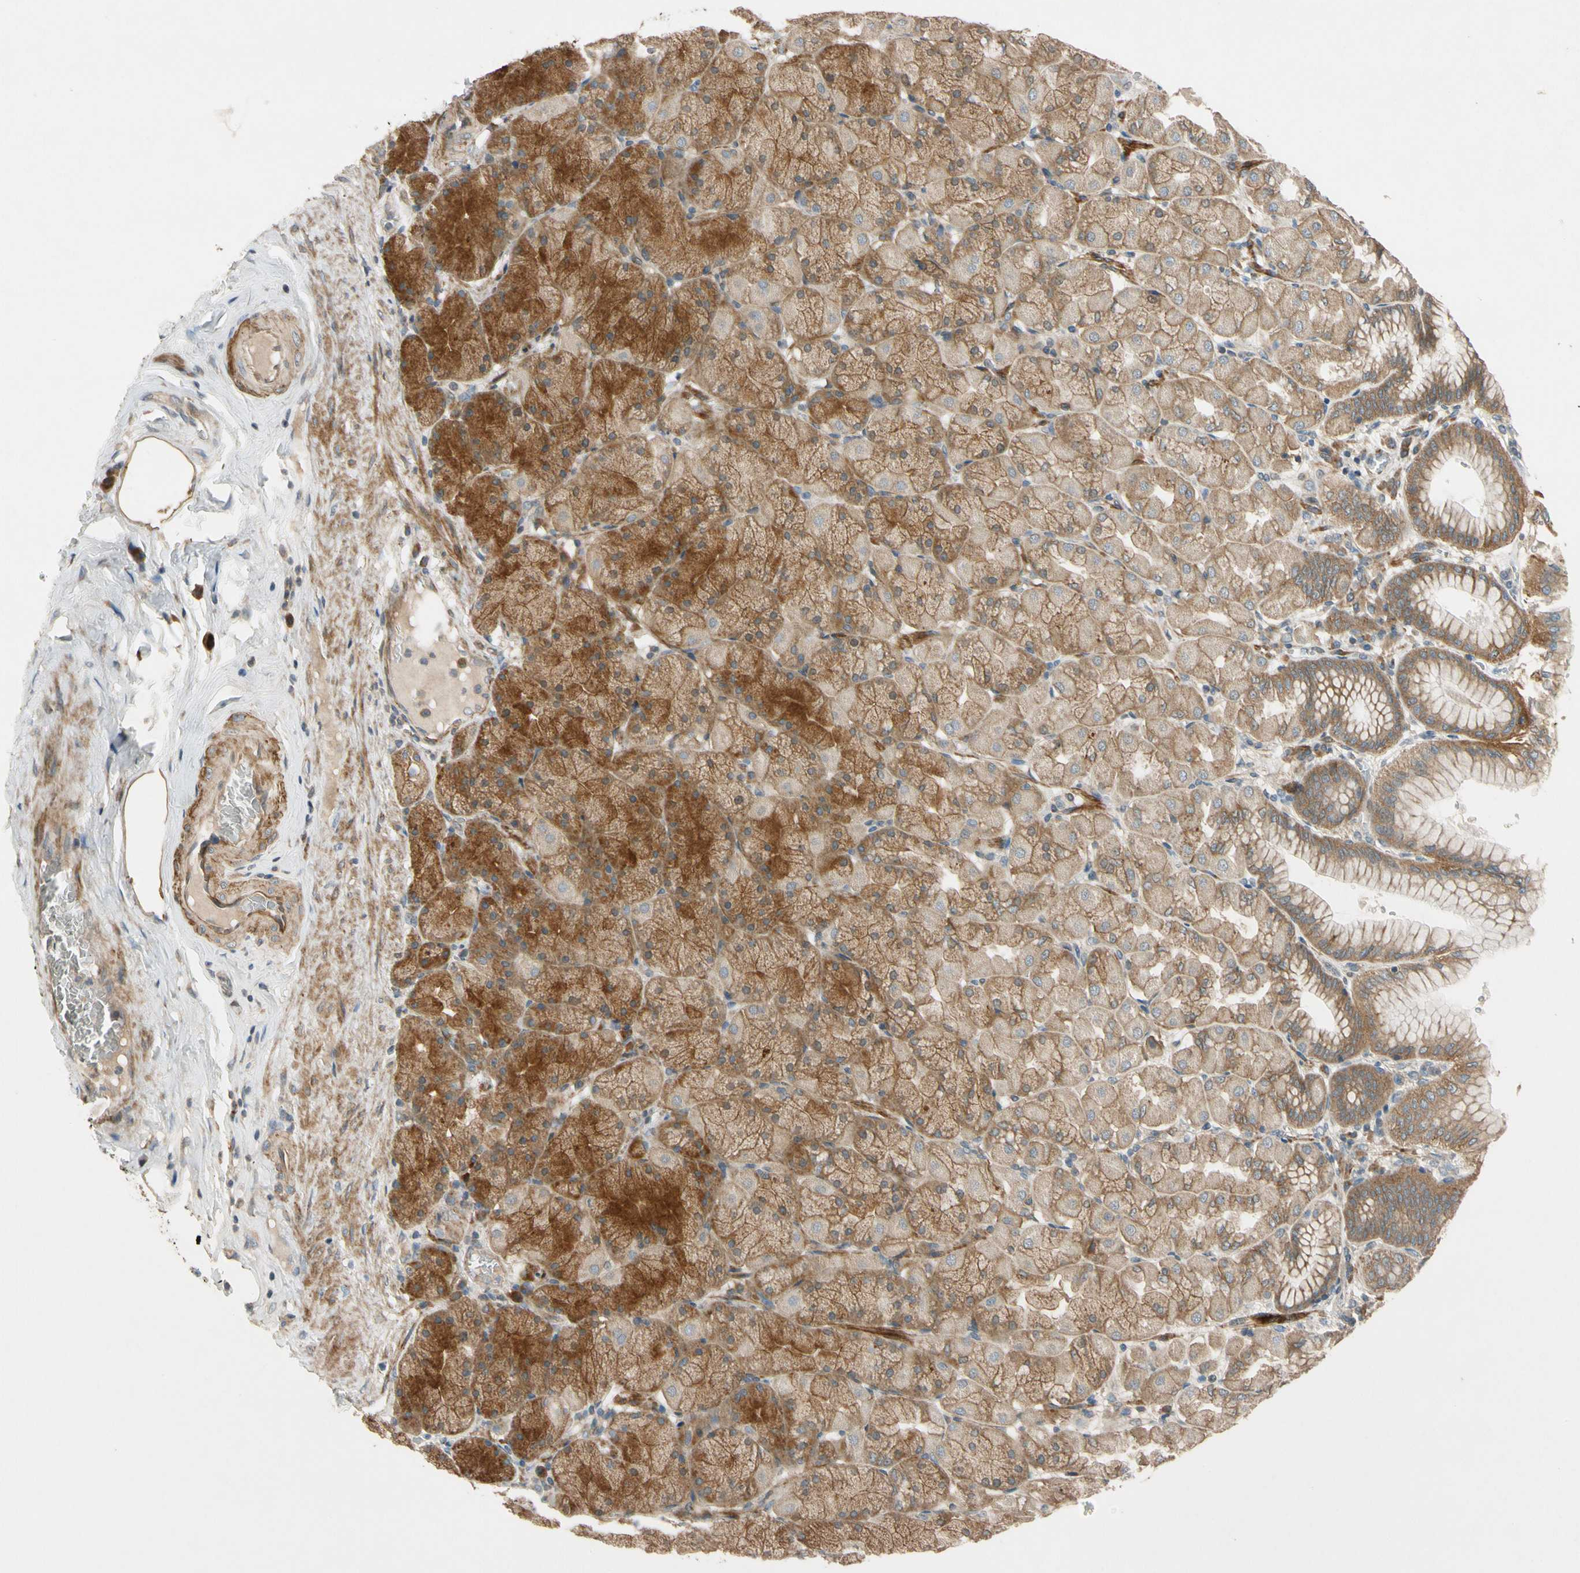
{"staining": {"intensity": "strong", "quantity": "25%-75%", "location": "cytoplasmic/membranous"}, "tissue": "stomach", "cell_type": "Glandular cells", "image_type": "normal", "snomed": [{"axis": "morphology", "description": "Normal tissue, NOS"}, {"axis": "topography", "description": "Stomach, upper"}], "caption": "DAB (3,3'-diaminobenzidine) immunohistochemical staining of normal stomach reveals strong cytoplasmic/membranous protein expression in about 25%-75% of glandular cells.", "gene": "MST1R", "patient": {"sex": "female", "age": 56}}